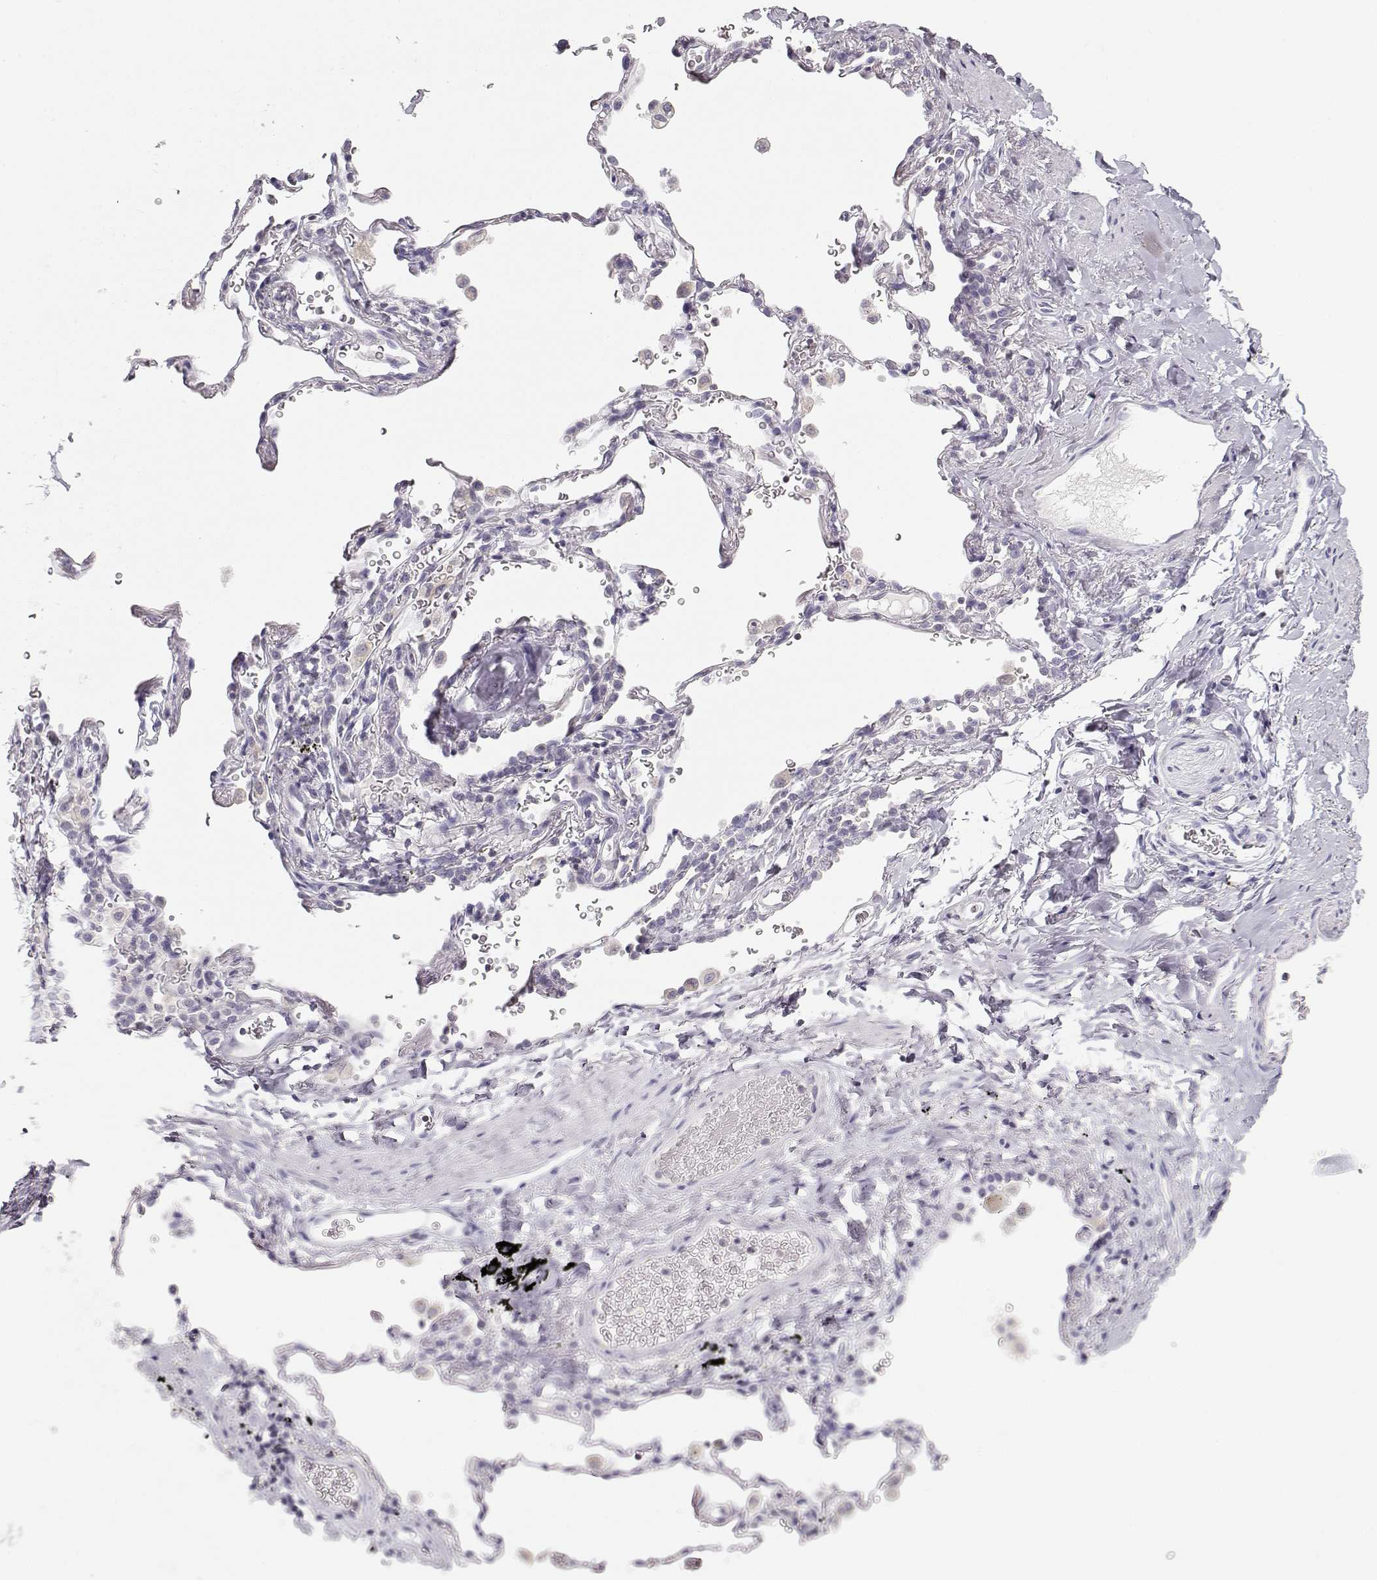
{"staining": {"intensity": "negative", "quantity": "none", "location": "none"}, "tissue": "soft tissue", "cell_type": "Fibroblasts", "image_type": "normal", "snomed": [{"axis": "morphology", "description": "Normal tissue, NOS"}, {"axis": "morphology", "description": "Adenocarcinoma, NOS"}, {"axis": "topography", "description": "Cartilage tissue"}, {"axis": "topography", "description": "Lung"}], "caption": "An IHC micrograph of unremarkable soft tissue is shown. There is no staining in fibroblasts of soft tissue. (Stains: DAB (3,3'-diaminobenzidine) IHC with hematoxylin counter stain, Microscopy: brightfield microscopy at high magnification).", "gene": "FAM166A", "patient": {"sex": "male", "age": 59}}